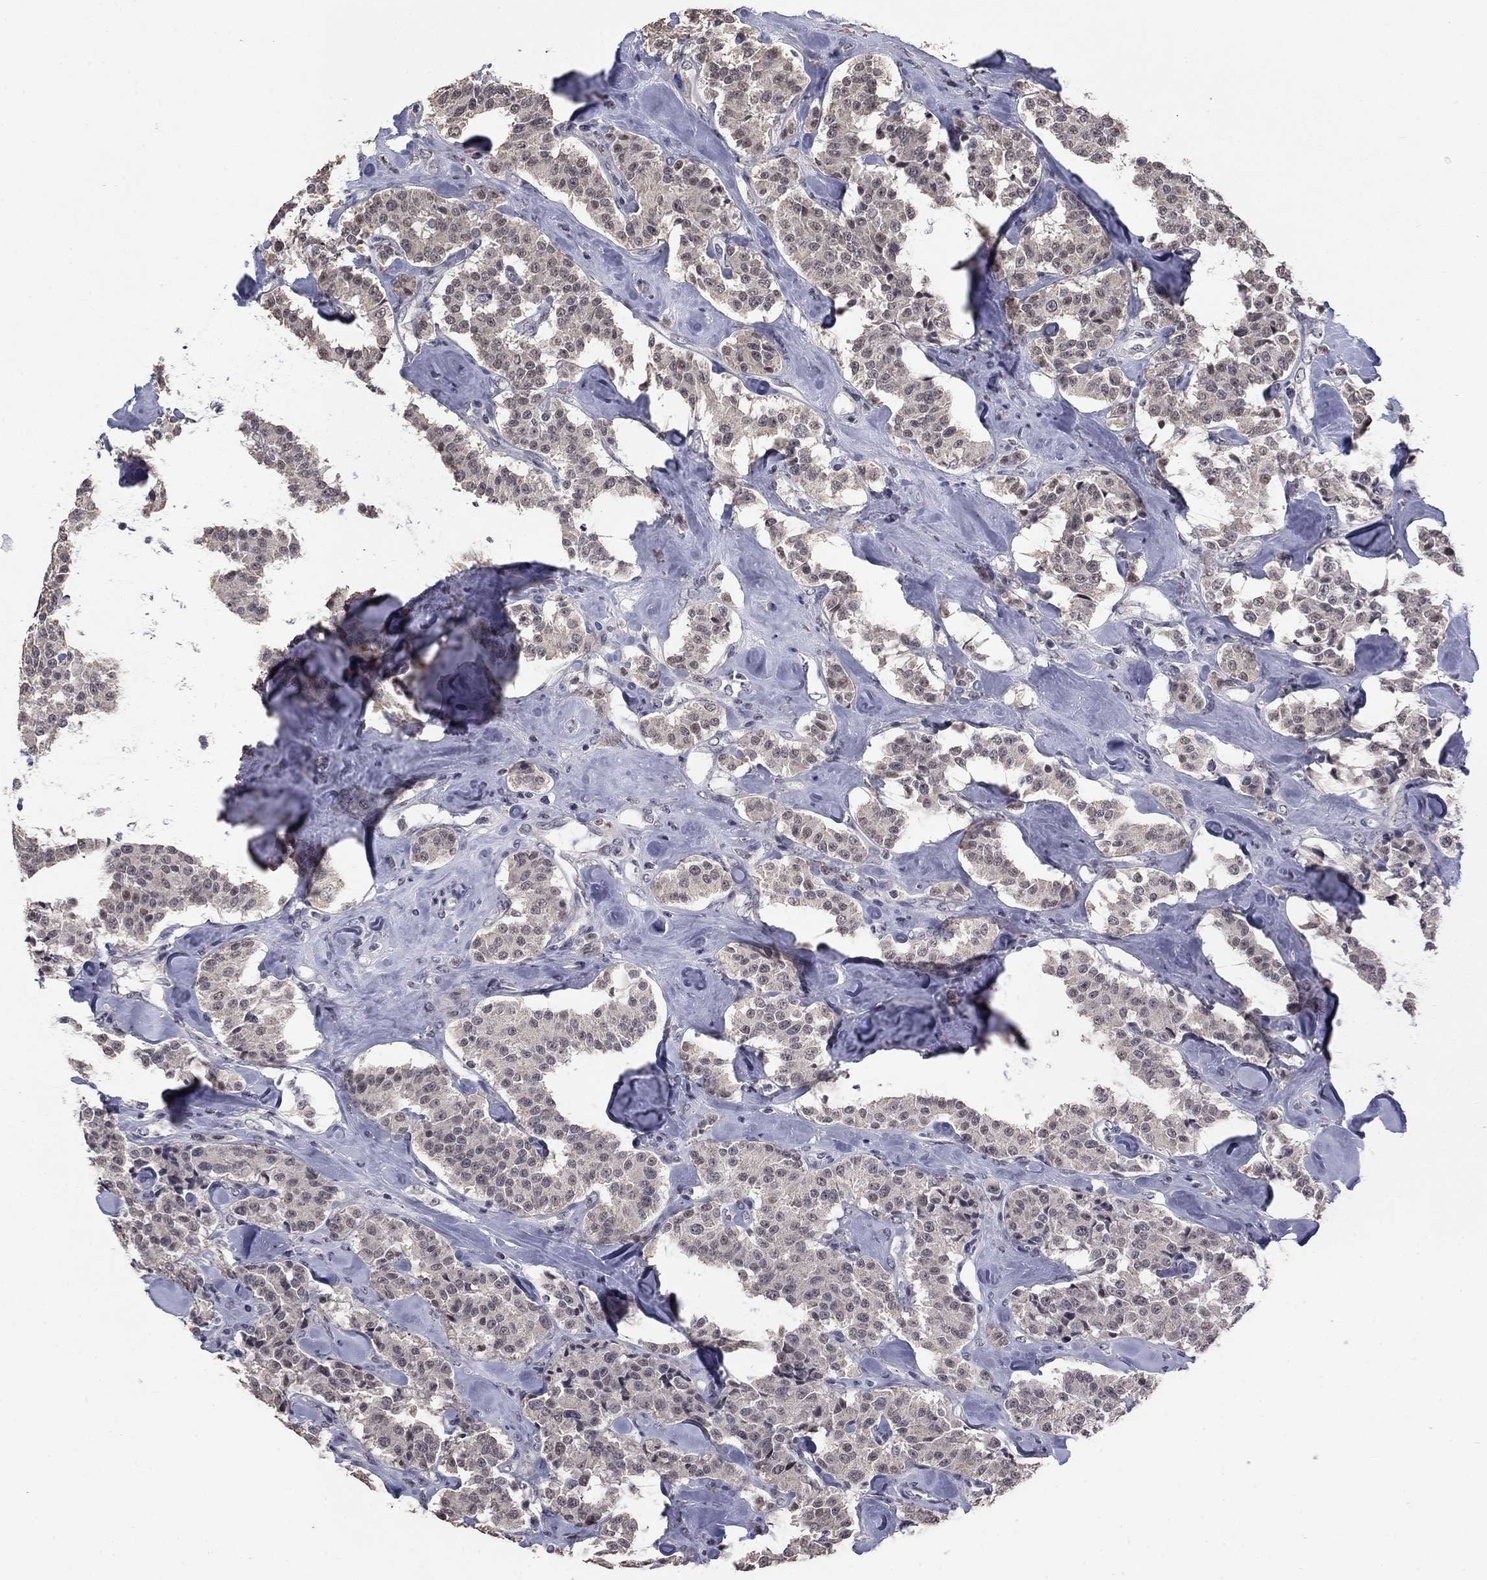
{"staining": {"intensity": "negative", "quantity": "none", "location": "none"}, "tissue": "carcinoid", "cell_type": "Tumor cells", "image_type": "cancer", "snomed": [{"axis": "morphology", "description": "Carcinoid, malignant, NOS"}, {"axis": "topography", "description": "Pancreas"}], "caption": "This image is of malignant carcinoid stained with immunohistochemistry (IHC) to label a protein in brown with the nuclei are counter-stained blue. There is no expression in tumor cells.", "gene": "SPATA33", "patient": {"sex": "male", "age": 41}}